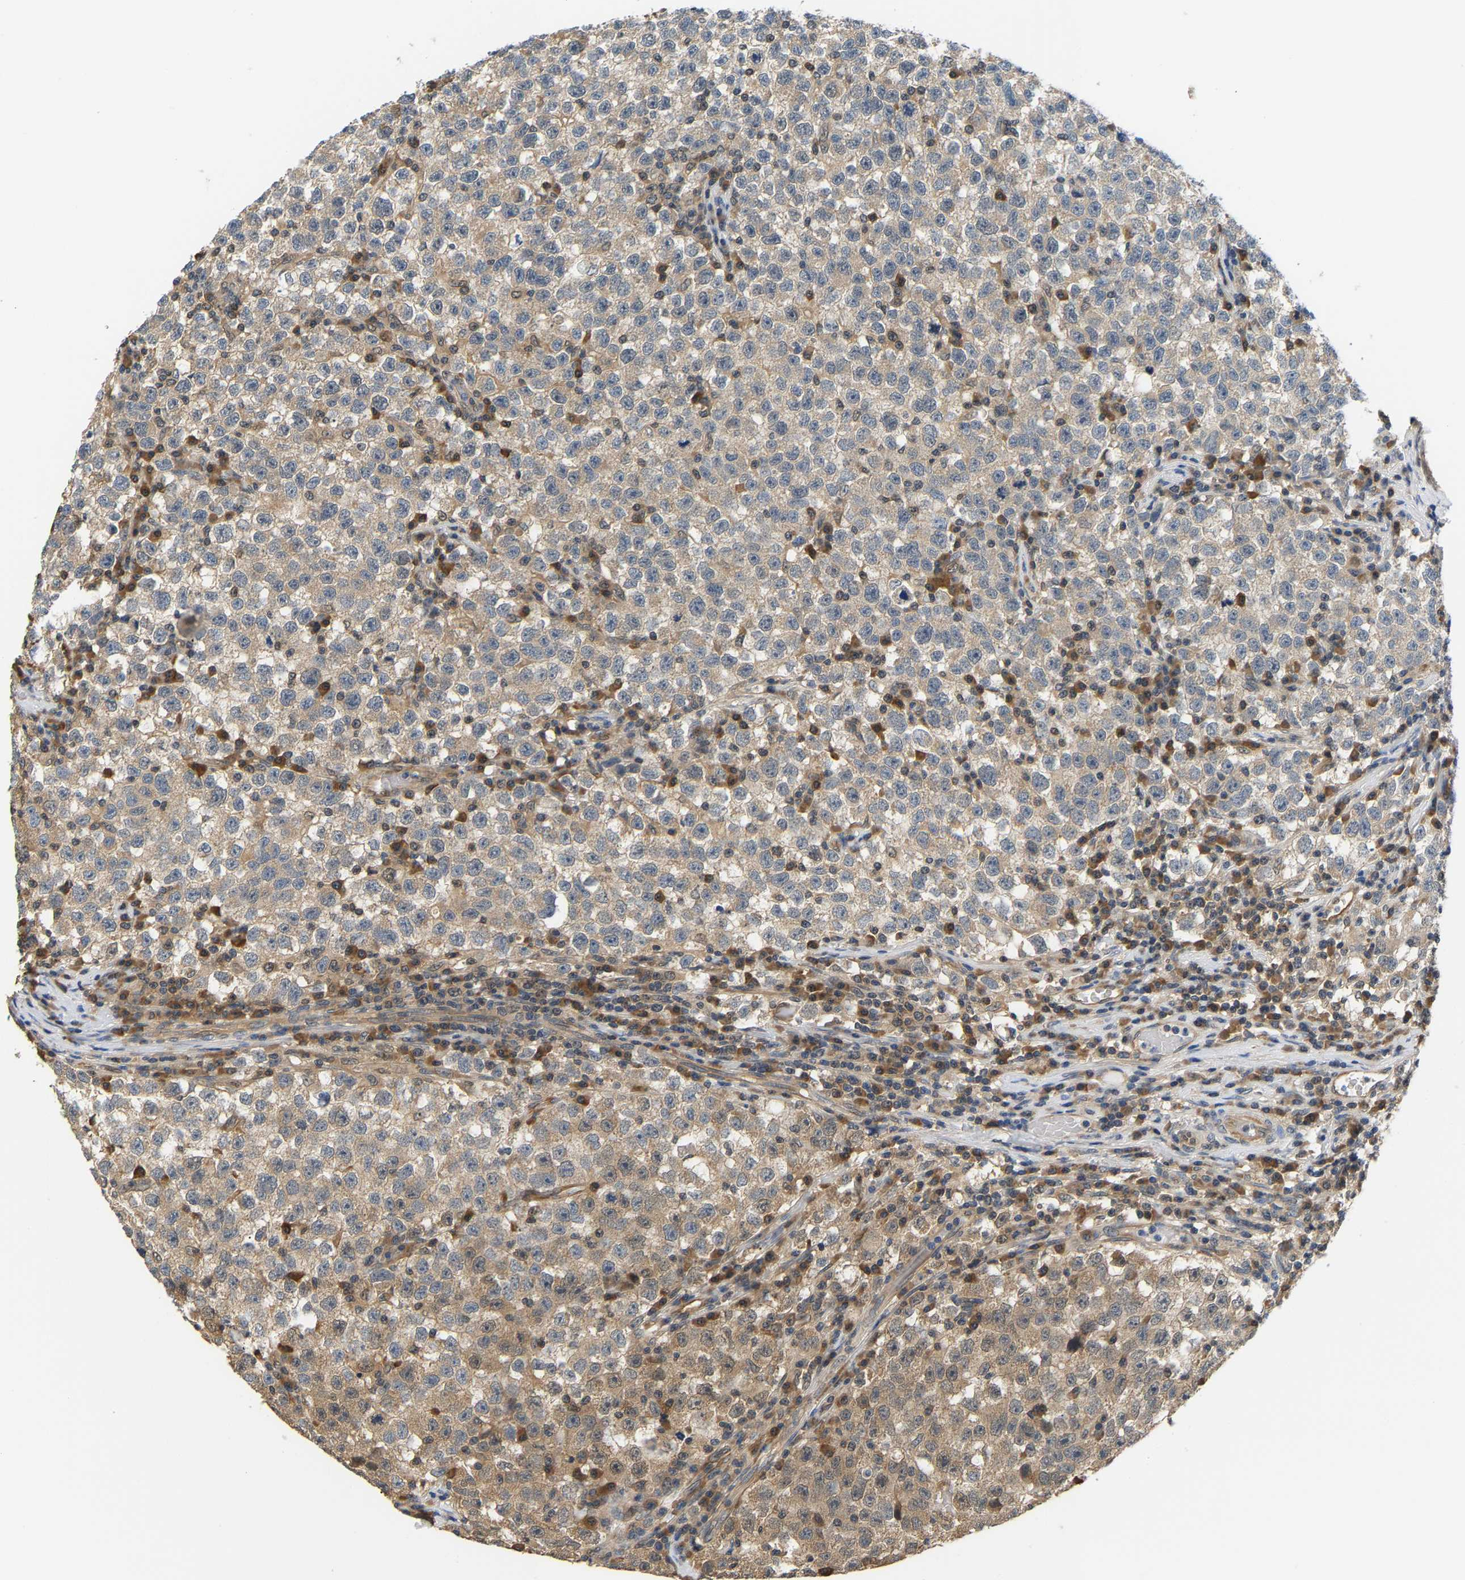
{"staining": {"intensity": "weak", "quantity": ">75%", "location": "cytoplasmic/membranous"}, "tissue": "testis cancer", "cell_type": "Tumor cells", "image_type": "cancer", "snomed": [{"axis": "morphology", "description": "Seminoma, NOS"}, {"axis": "topography", "description": "Testis"}], "caption": "High-magnification brightfield microscopy of seminoma (testis) stained with DAB (brown) and counterstained with hematoxylin (blue). tumor cells exhibit weak cytoplasmic/membranous expression is identified in about>75% of cells.", "gene": "ARHGEF12", "patient": {"sex": "male", "age": 22}}